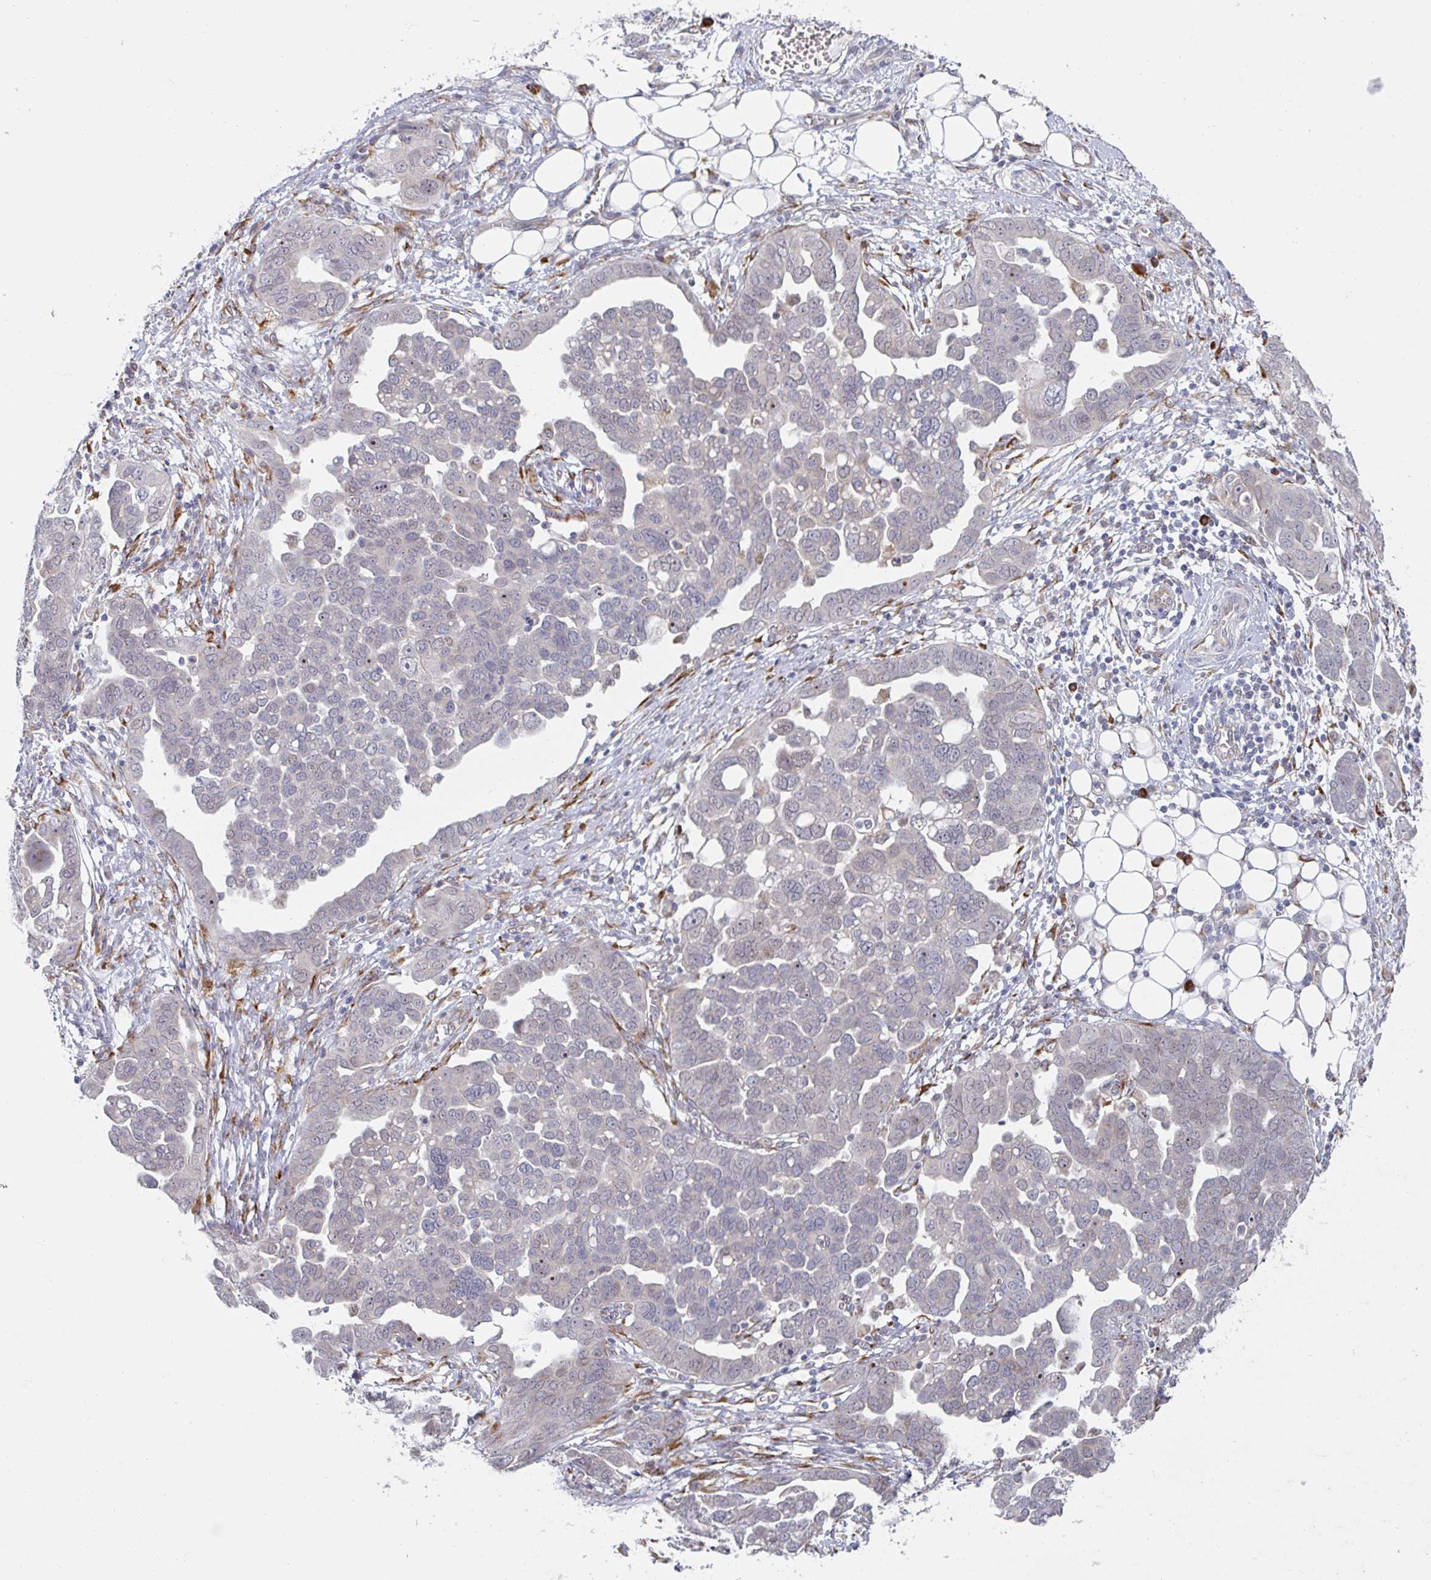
{"staining": {"intensity": "negative", "quantity": "none", "location": "none"}, "tissue": "ovarian cancer", "cell_type": "Tumor cells", "image_type": "cancer", "snomed": [{"axis": "morphology", "description": "Cystadenocarcinoma, serous, NOS"}, {"axis": "topography", "description": "Ovary"}], "caption": "This is an immunohistochemistry (IHC) photomicrograph of human ovarian cancer. There is no expression in tumor cells.", "gene": "TRAPPC10", "patient": {"sex": "female", "age": 59}}